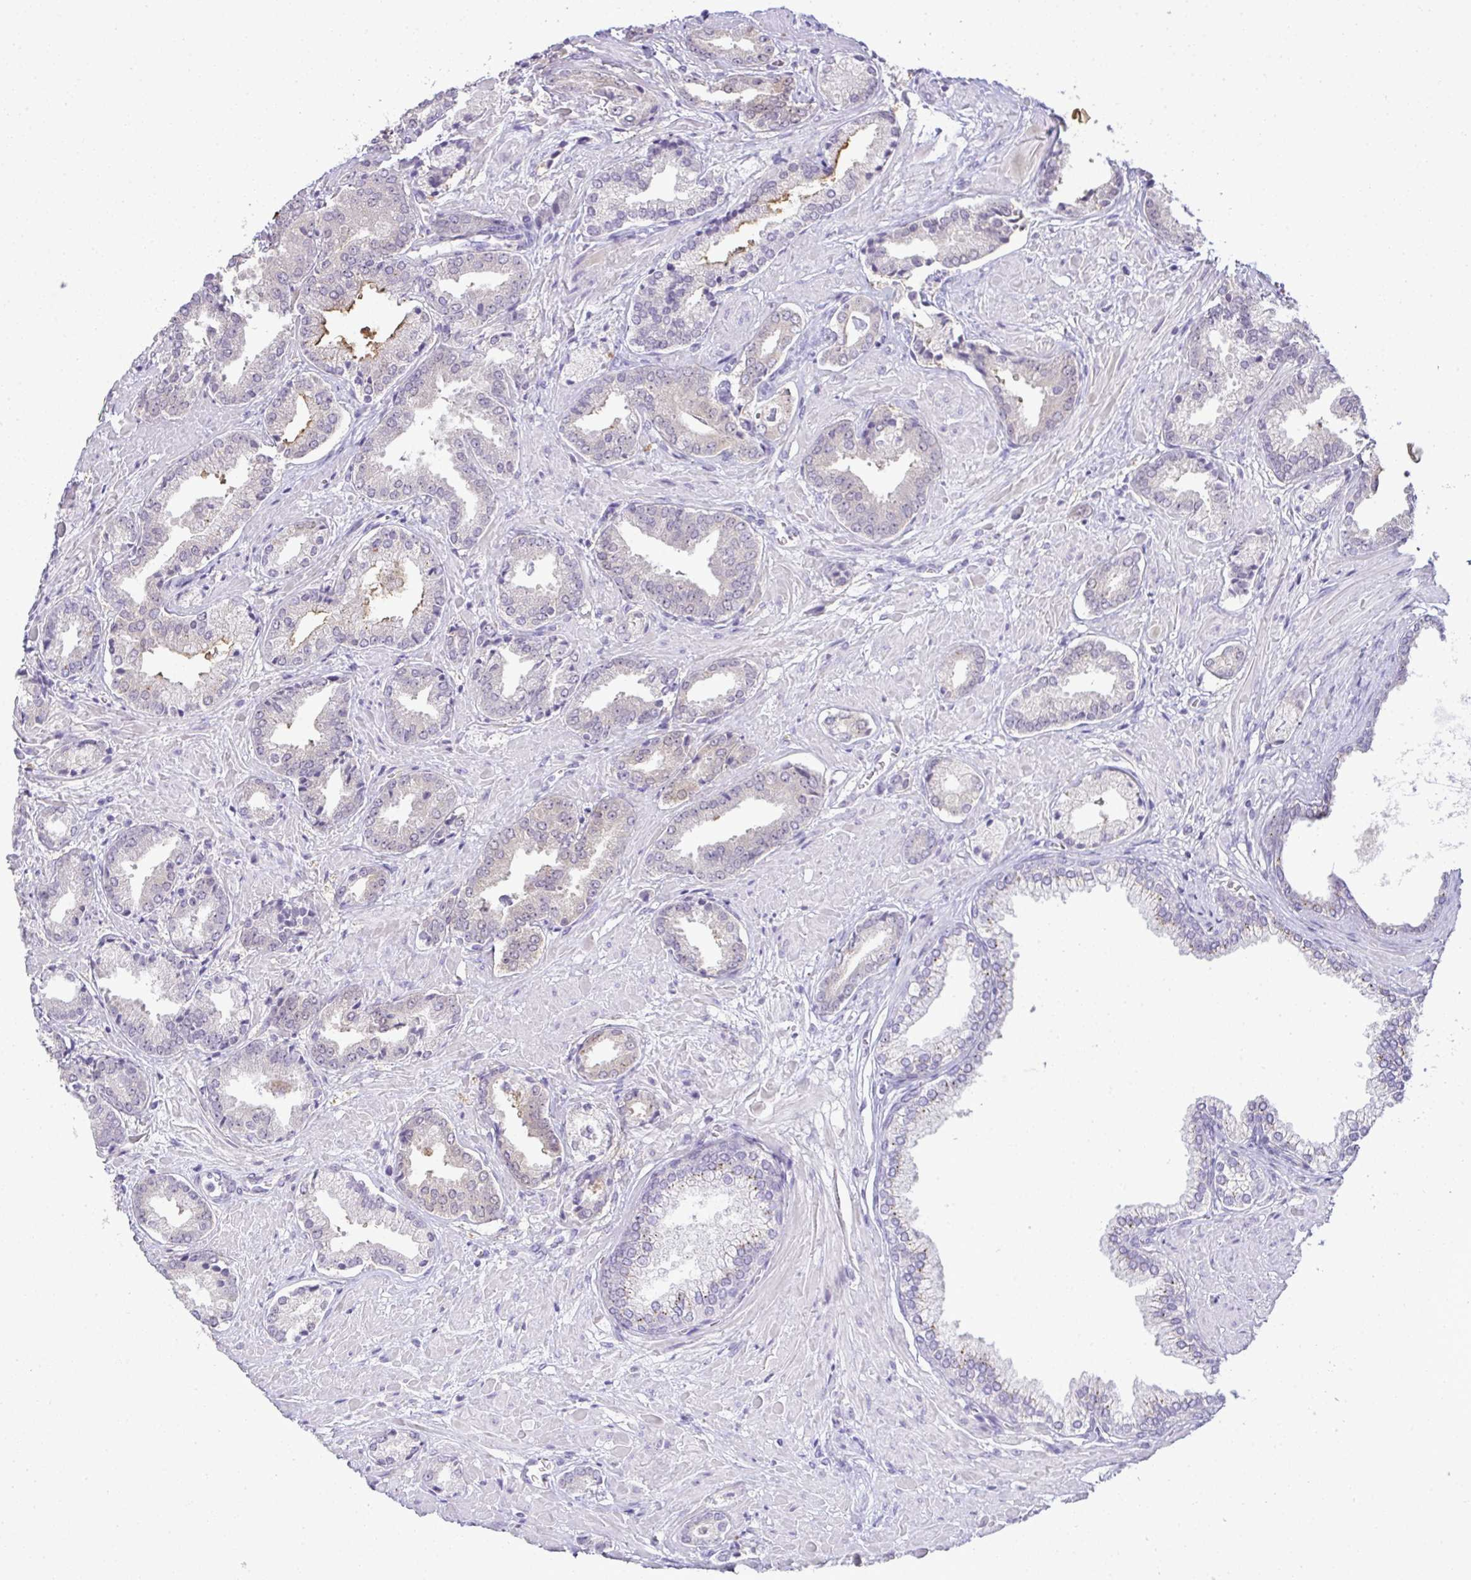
{"staining": {"intensity": "negative", "quantity": "none", "location": "none"}, "tissue": "prostate cancer", "cell_type": "Tumor cells", "image_type": "cancer", "snomed": [{"axis": "morphology", "description": "Adenocarcinoma, High grade"}, {"axis": "topography", "description": "Prostate"}], "caption": "Tumor cells are negative for protein expression in human high-grade adenocarcinoma (prostate).", "gene": "CMPK1", "patient": {"sex": "male", "age": 56}}